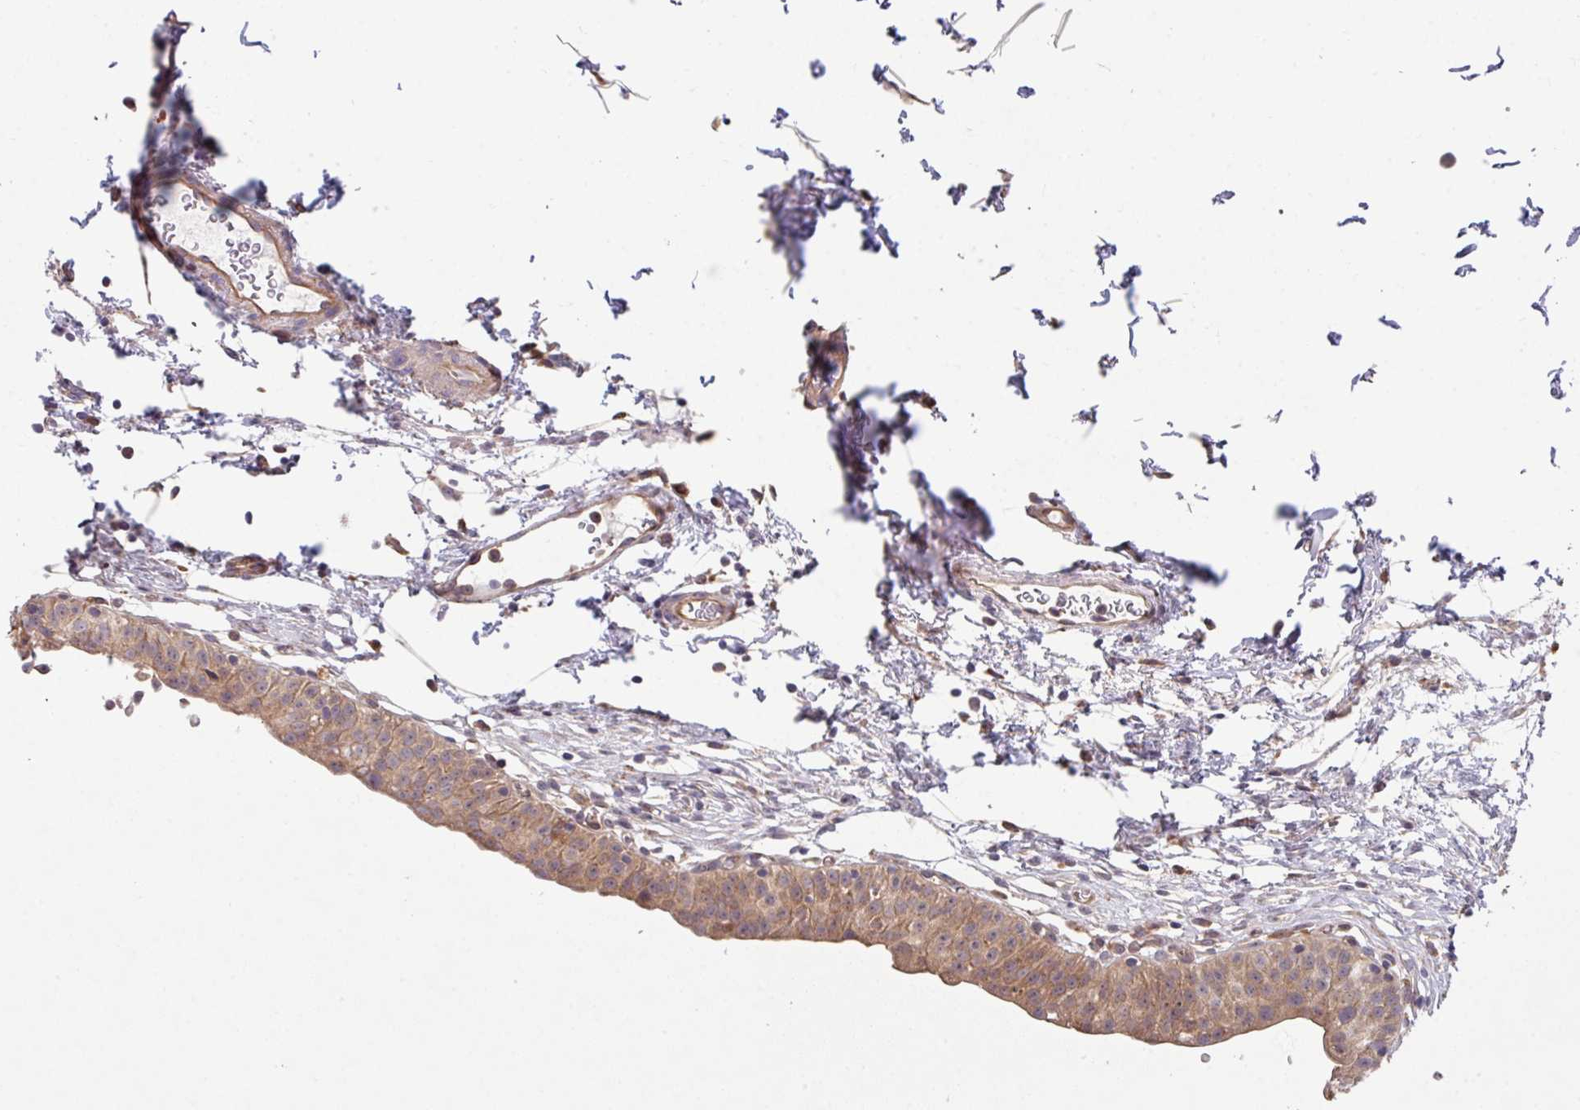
{"staining": {"intensity": "moderate", "quantity": ">75%", "location": "cytoplasmic/membranous"}, "tissue": "urinary bladder", "cell_type": "Urothelial cells", "image_type": "normal", "snomed": [{"axis": "morphology", "description": "Normal tissue, NOS"}, {"axis": "topography", "description": "Urinary bladder"}, {"axis": "topography", "description": "Peripheral nerve tissue"}], "caption": "The photomicrograph demonstrates immunohistochemical staining of benign urinary bladder. There is moderate cytoplasmic/membranous positivity is seen in about >75% of urothelial cells.", "gene": "TRIM14", "patient": {"sex": "male", "age": 55}}